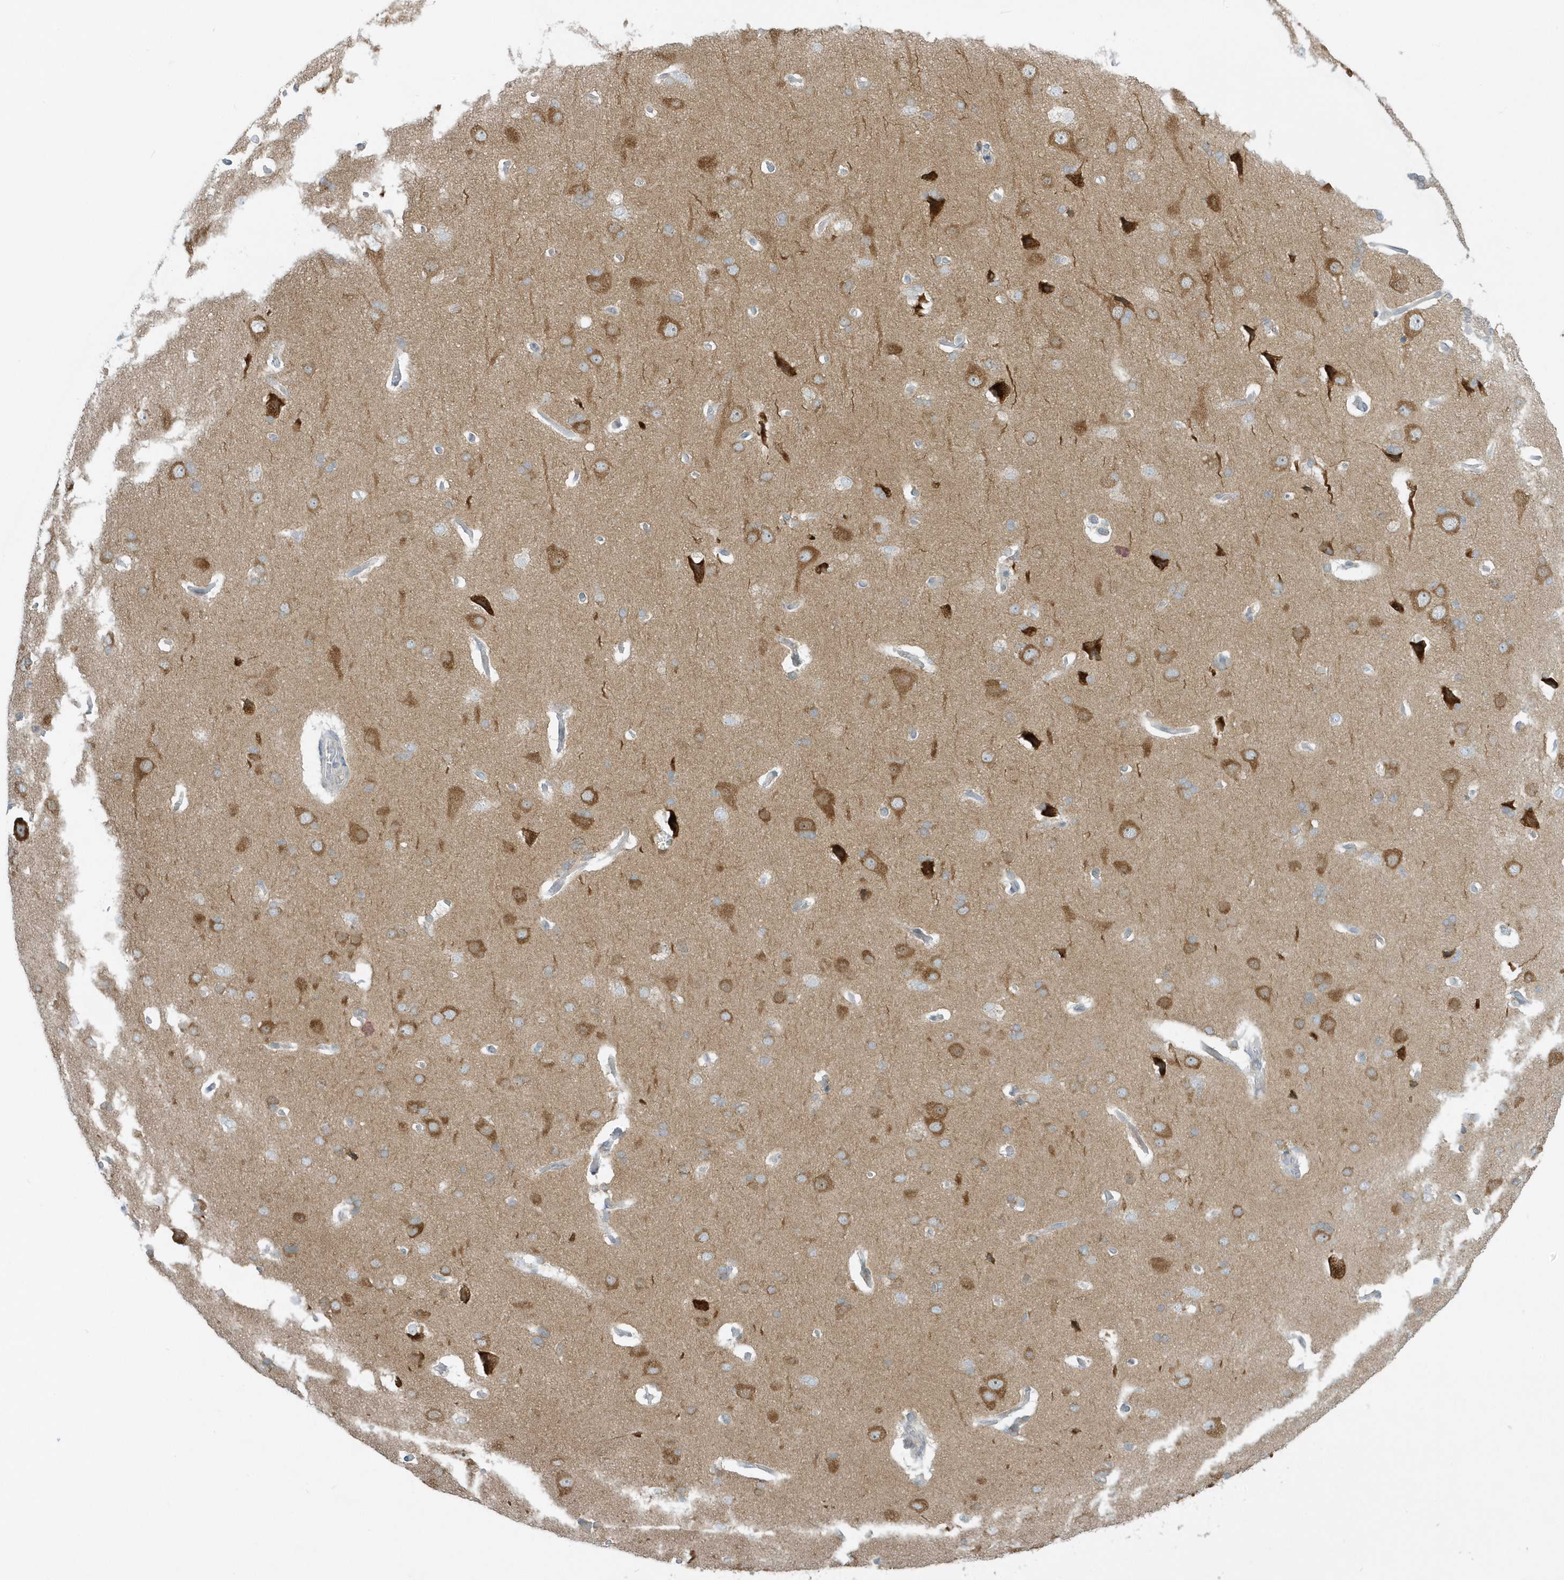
{"staining": {"intensity": "negative", "quantity": "none", "location": "none"}, "tissue": "cerebral cortex", "cell_type": "Endothelial cells", "image_type": "normal", "snomed": [{"axis": "morphology", "description": "Normal tissue, NOS"}, {"axis": "topography", "description": "Cerebral cortex"}], "caption": "This is an immunohistochemistry (IHC) image of unremarkable cerebral cortex. There is no expression in endothelial cells.", "gene": "SCN3A", "patient": {"sex": "male", "age": 62}}